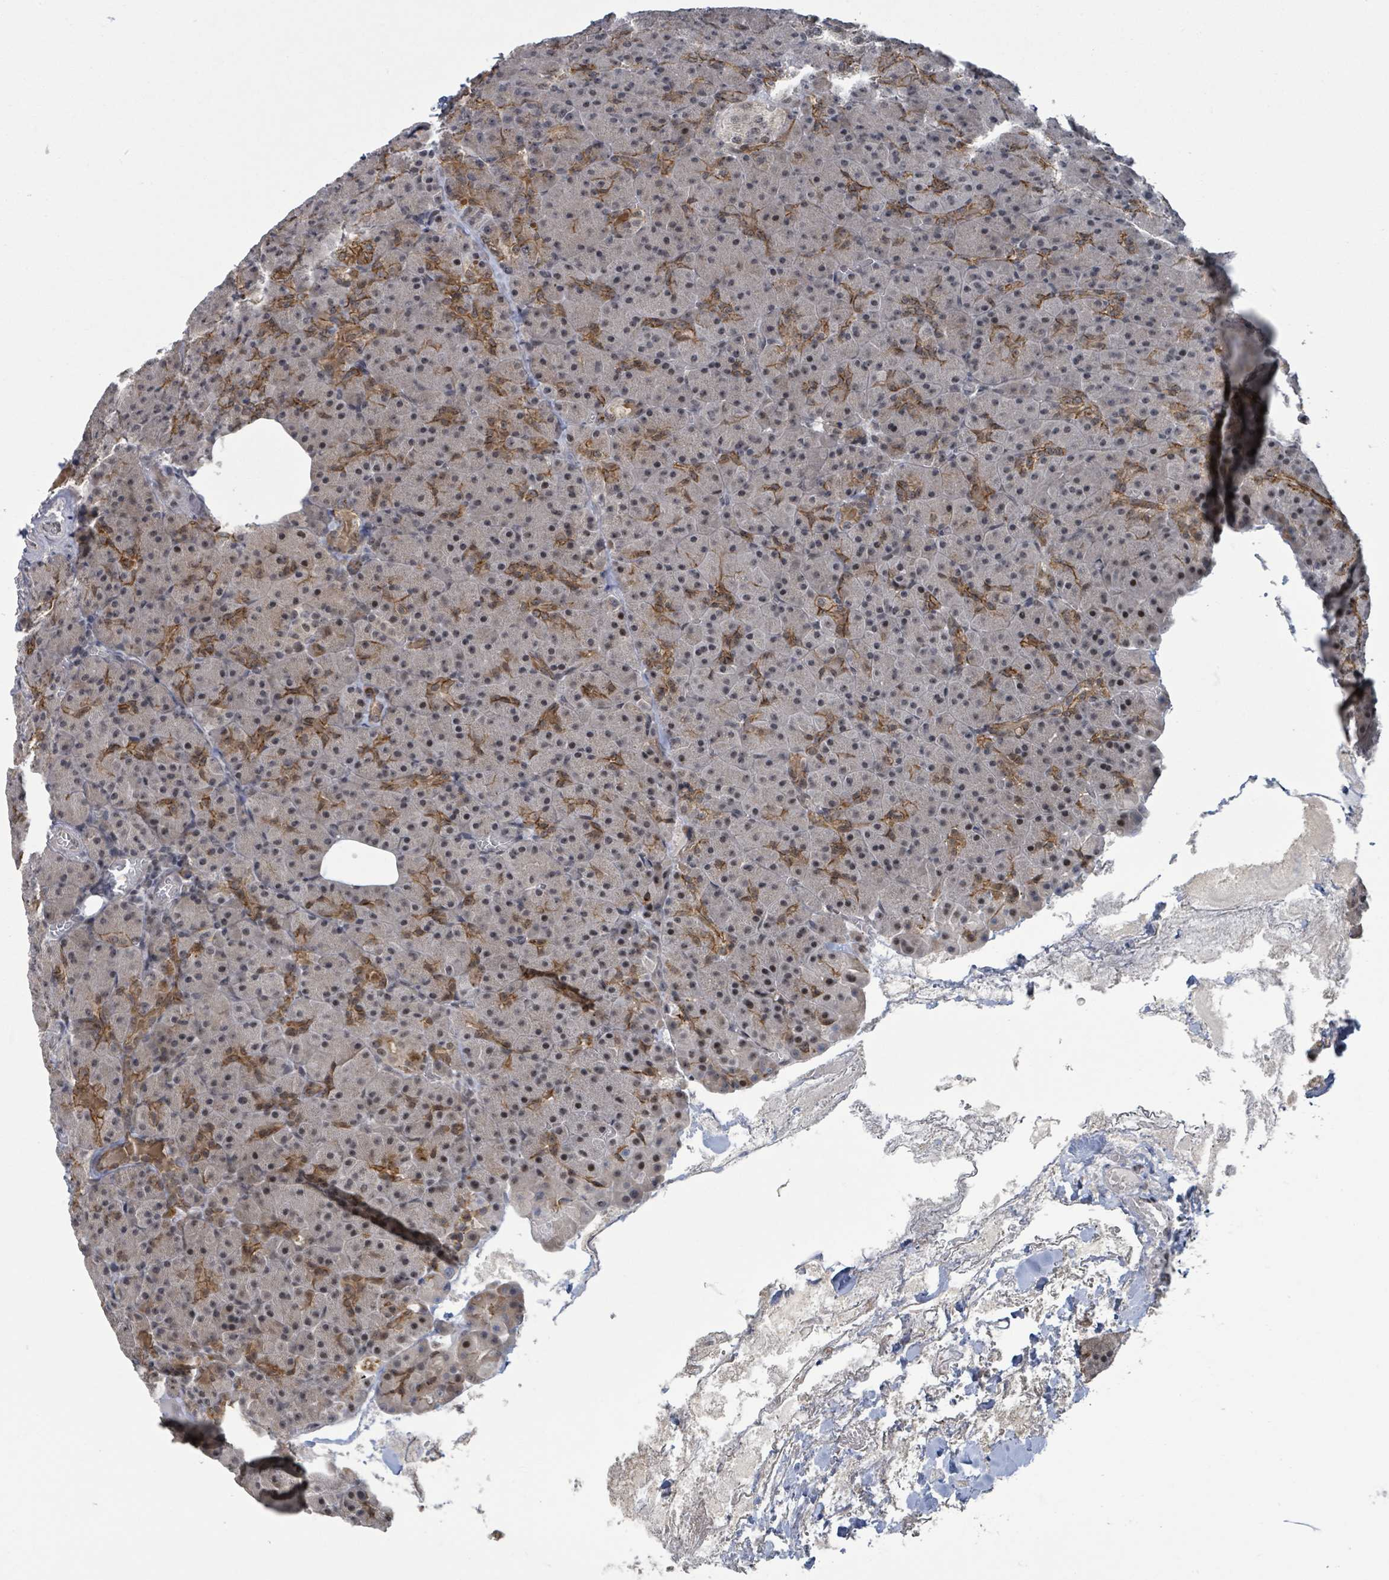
{"staining": {"intensity": "moderate", "quantity": "25%-75%", "location": "cytoplasmic/membranous,nuclear"}, "tissue": "pancreas", "cell_type": "Exocrine glandular cells", "image_type": "normal", "snomed": [{"axis": "morphology", "description": "Normal tissue, NOS"}, {"axis": "topography", "description": "Pancreas"}], "caption": "A micrograph of human pancreas stained for a protein demonstrates moderate cytoplasmic/membranous,nuclear brown staining in exocrine glandular cells. (DAB IHC, brown staining for protein, blue staining for nuclei).", "gene": "ZBTB14", "patient": {"sex": "male", "age": 63}}